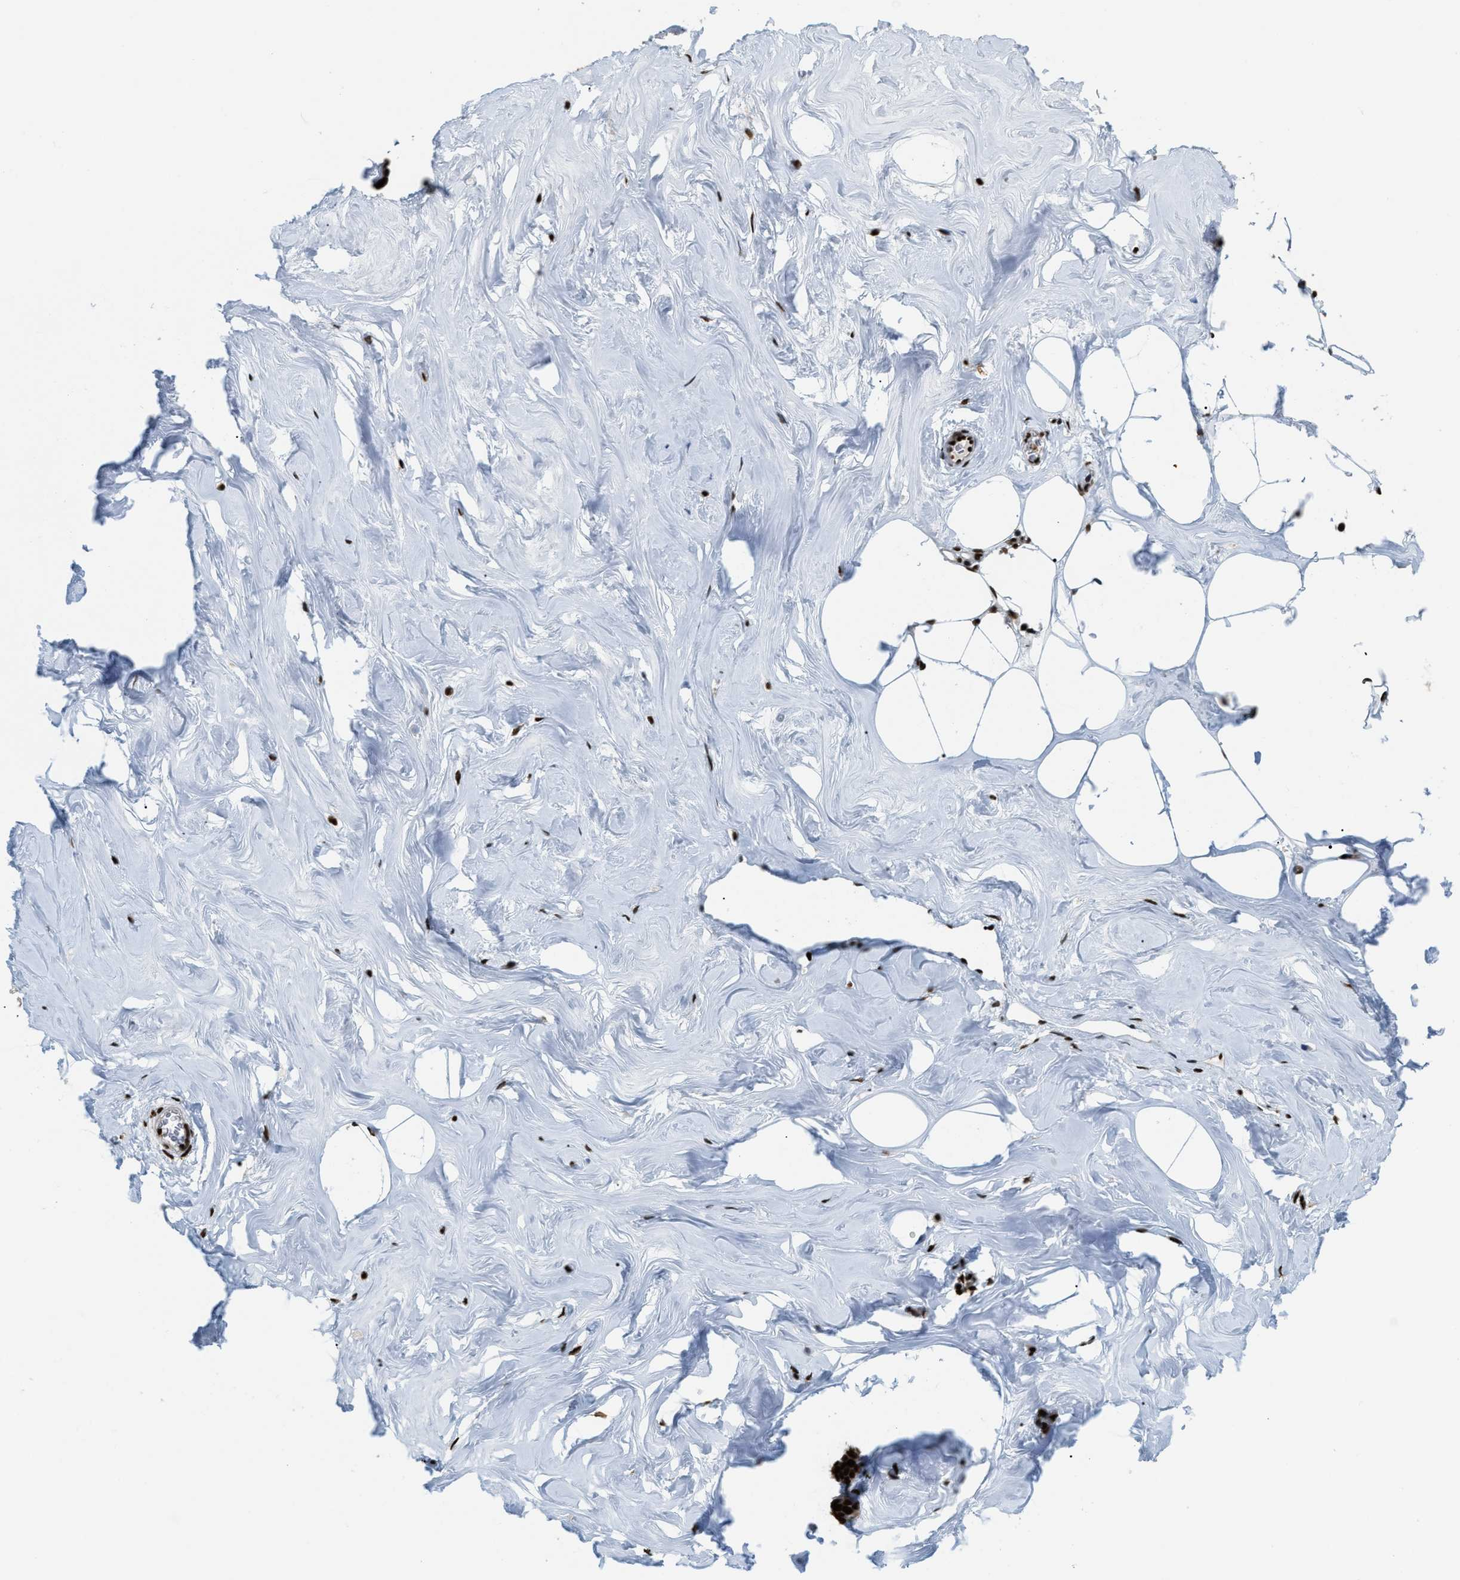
{"staining": {"intensity": "strong", "quantity": ">75%", "location": "nuclear"}, "tissue": "adipose tissue", "cell_type": "Adipocytes", "image_type": "normal", "snomed": [{"axis": "morphology", "description": "Normal tissue, NOS"}, {"axis": "morphology", "description": "Fibrosis, NOS"}, {"axis": "topography", "description": "Breast"}, {"axis": "topography", "description": "Adipose tissue"}], "caption": "Adipocytes demonstrate high levels of strong nuclear staining in approximately >75% of cells in benign adipose tissue. Nuclei are stained in blue.", "gene": "NUMA1", "patient": {"sex": "female", "age": 39}}